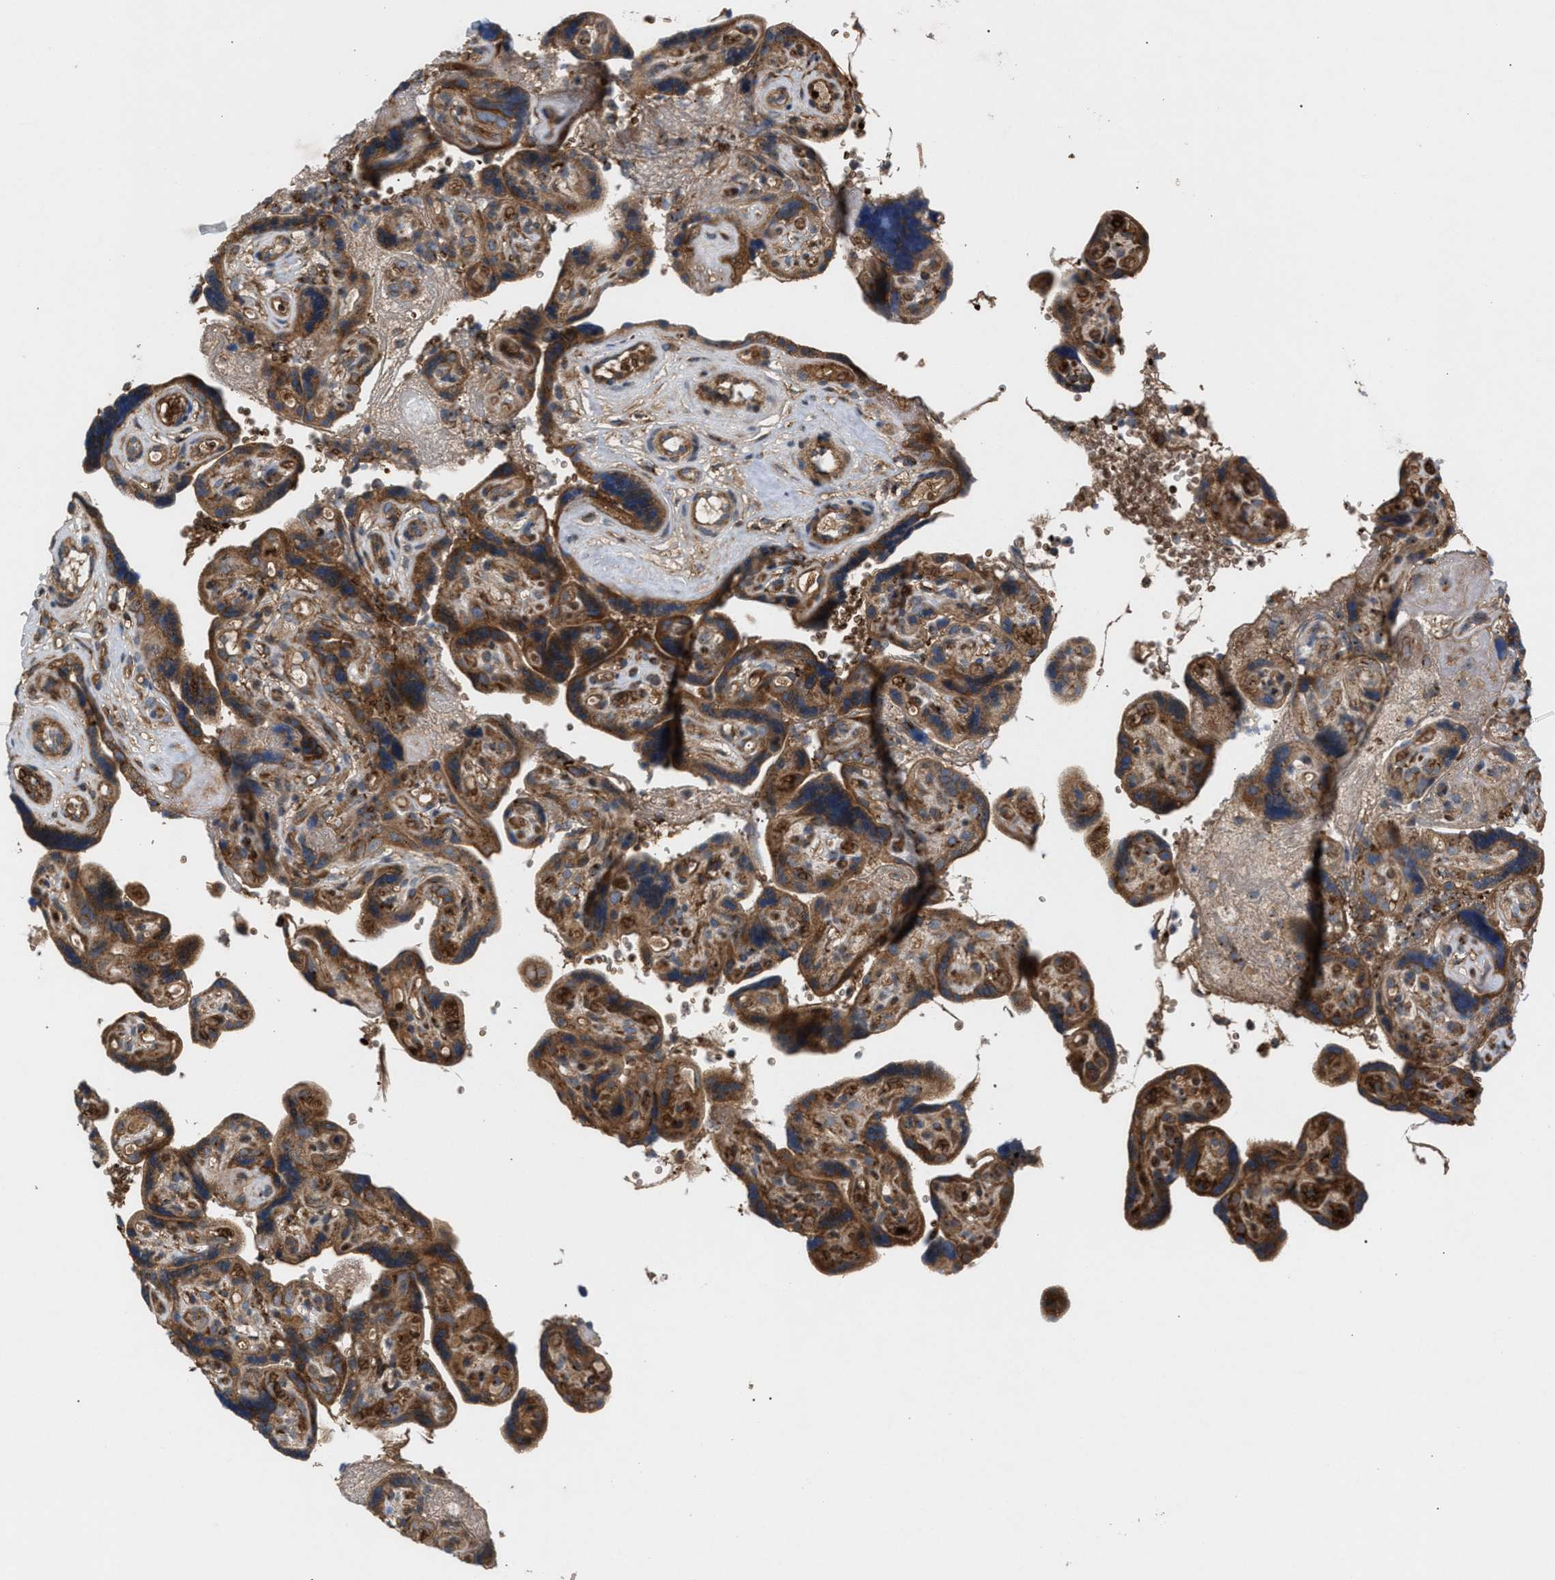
{"staining": {"intensity": "strong", "quantity": ">75%", "location": "cytoplasmic/membranous"}, "tissue": "placenta", "cell_type": "Decidual cells", "image_type": "normal", "snomed": [{"axis": "morphology", "description": "Normal tissue, NOS"}, {"axis": "topography", "description": "Placenta"}], "caption": "Immunohistochemical staining of unremarkable human placenta exhibits >75% levels of strong cytoplasmic/membranous protein expression in about >75% of decidual cells.", "gene": "GCC1", "patient": {"sex": "female", "age": 30}}